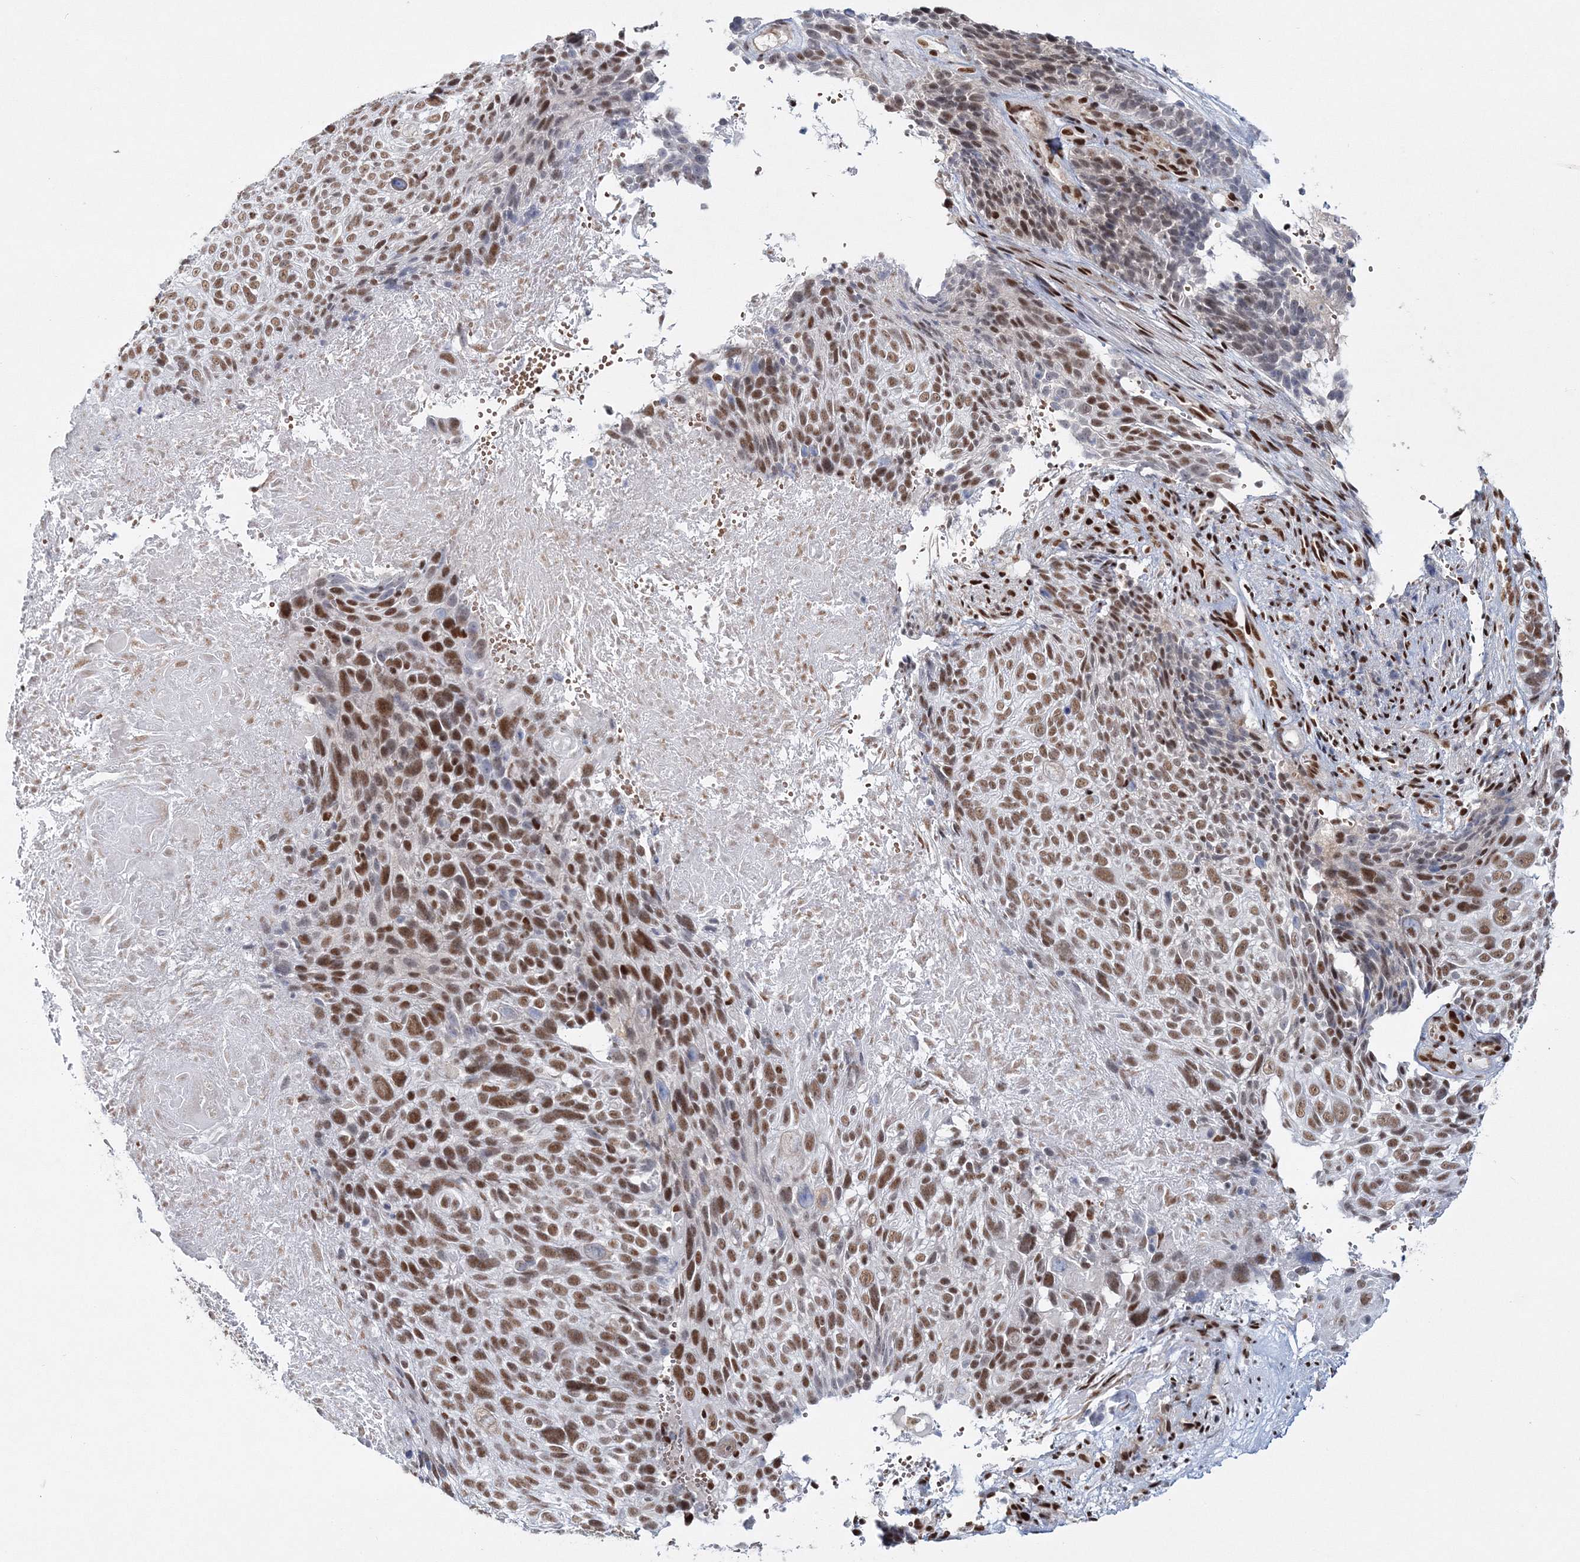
{"staining": {"intensity": "moderate", "quantity": ">75%", "location": "nuclear"}, "tissue": "cervical cancer", "cell_type": "Tumor cells", "image_type": "cancer", "snomed": [{"axis": "morphology", "description": "Squamous cell carcinoma, NOS"}, {"axis": "topography", "description": "Cervix"}], "caption": "DAB (3,3'-diaminobenzidine) immunohistochemical staining of cervical cancer (squamous cell carcinoma) reveals moderate nuclear protein positivity in approximately >75% of tumor cells.", "gene": "QRICH1", "patient": {"sex": "female", "age": 74}}